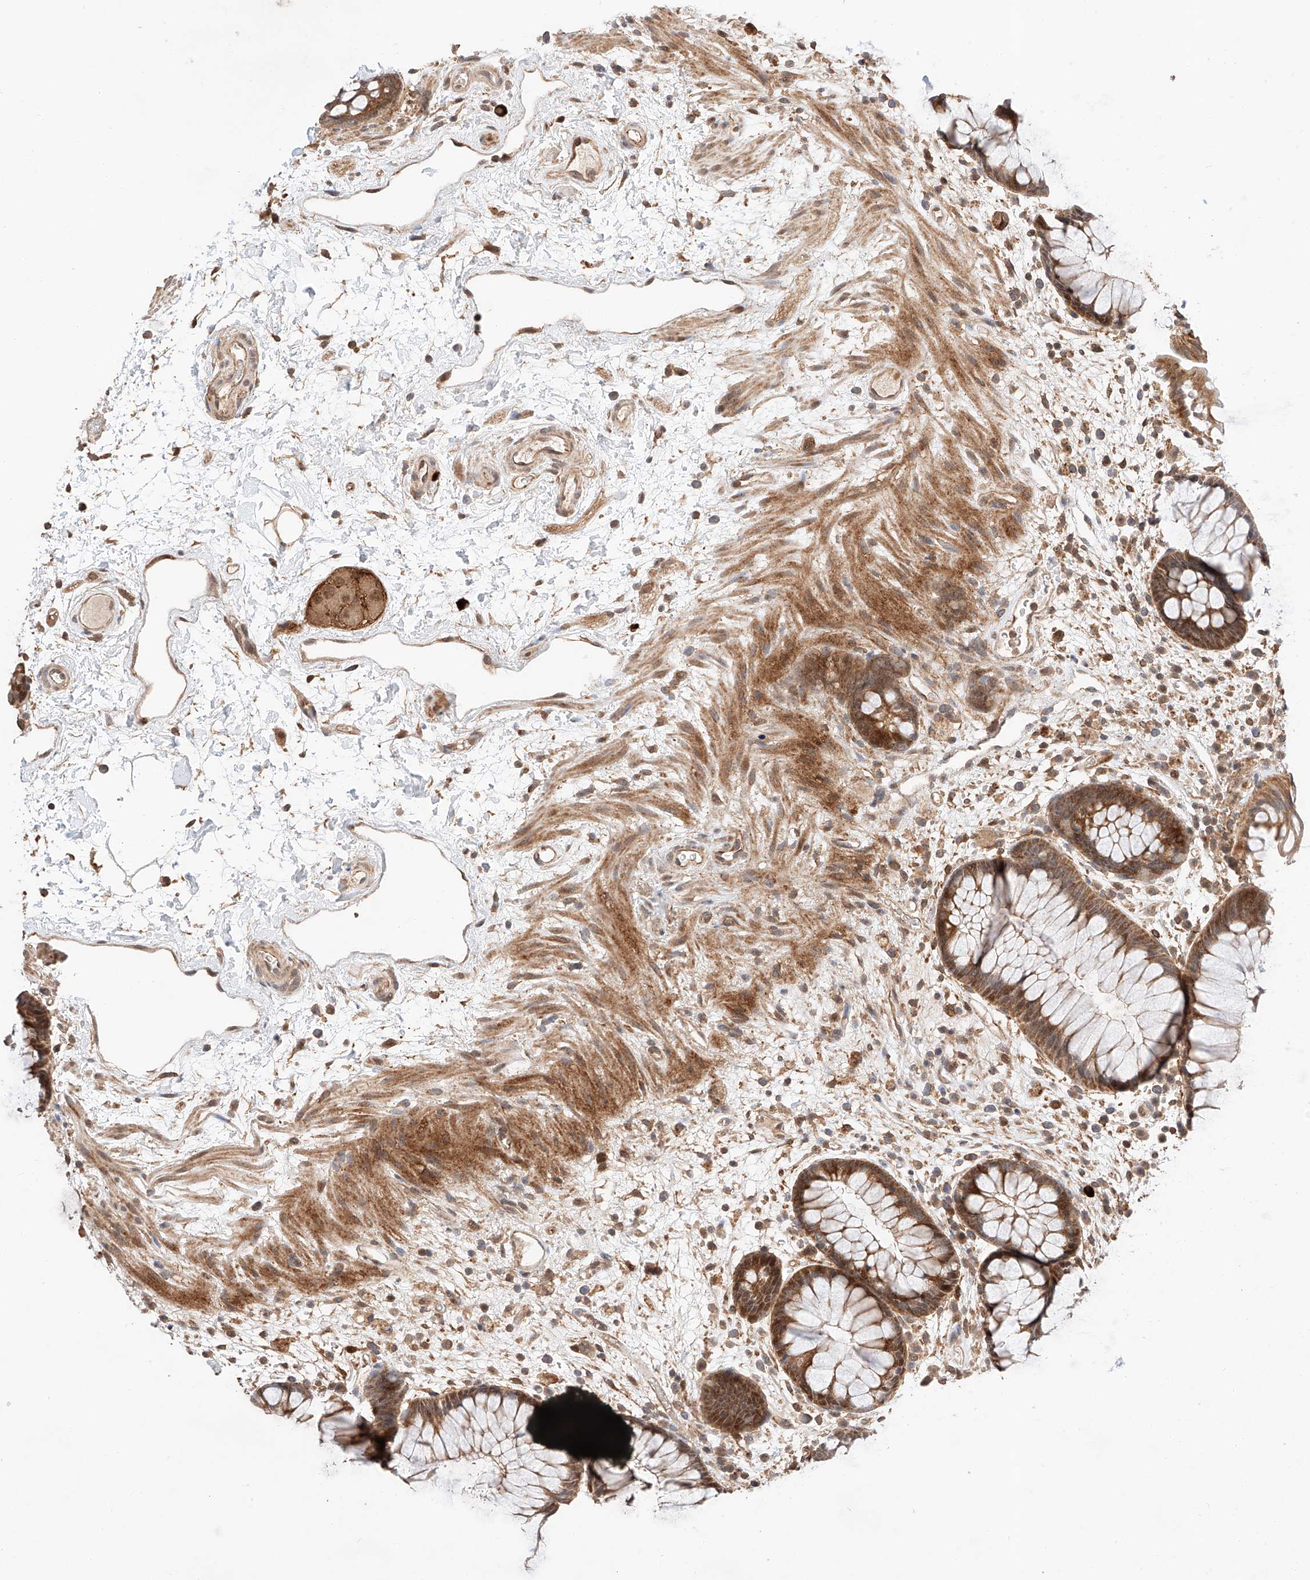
{"staining": {"intensity": "moderate", "quantity": ">75%", "location": "cytoplasmic/membranous"}, "tissue": "rectum", "cell_type": "Glandular cells", "image_type": "normal", "snomed": [{"axis": "morphology", "description": "Normal tissue, NOS"}, {"axis": "topography", "description": "Rectum"}], "caption": "Moderate cytoplasmic/membranous protein expression is identified in approximately >75% of glandular cells in rectum.", "gene": "RAB23", "patient": {"sex": "male", "age": 51}}